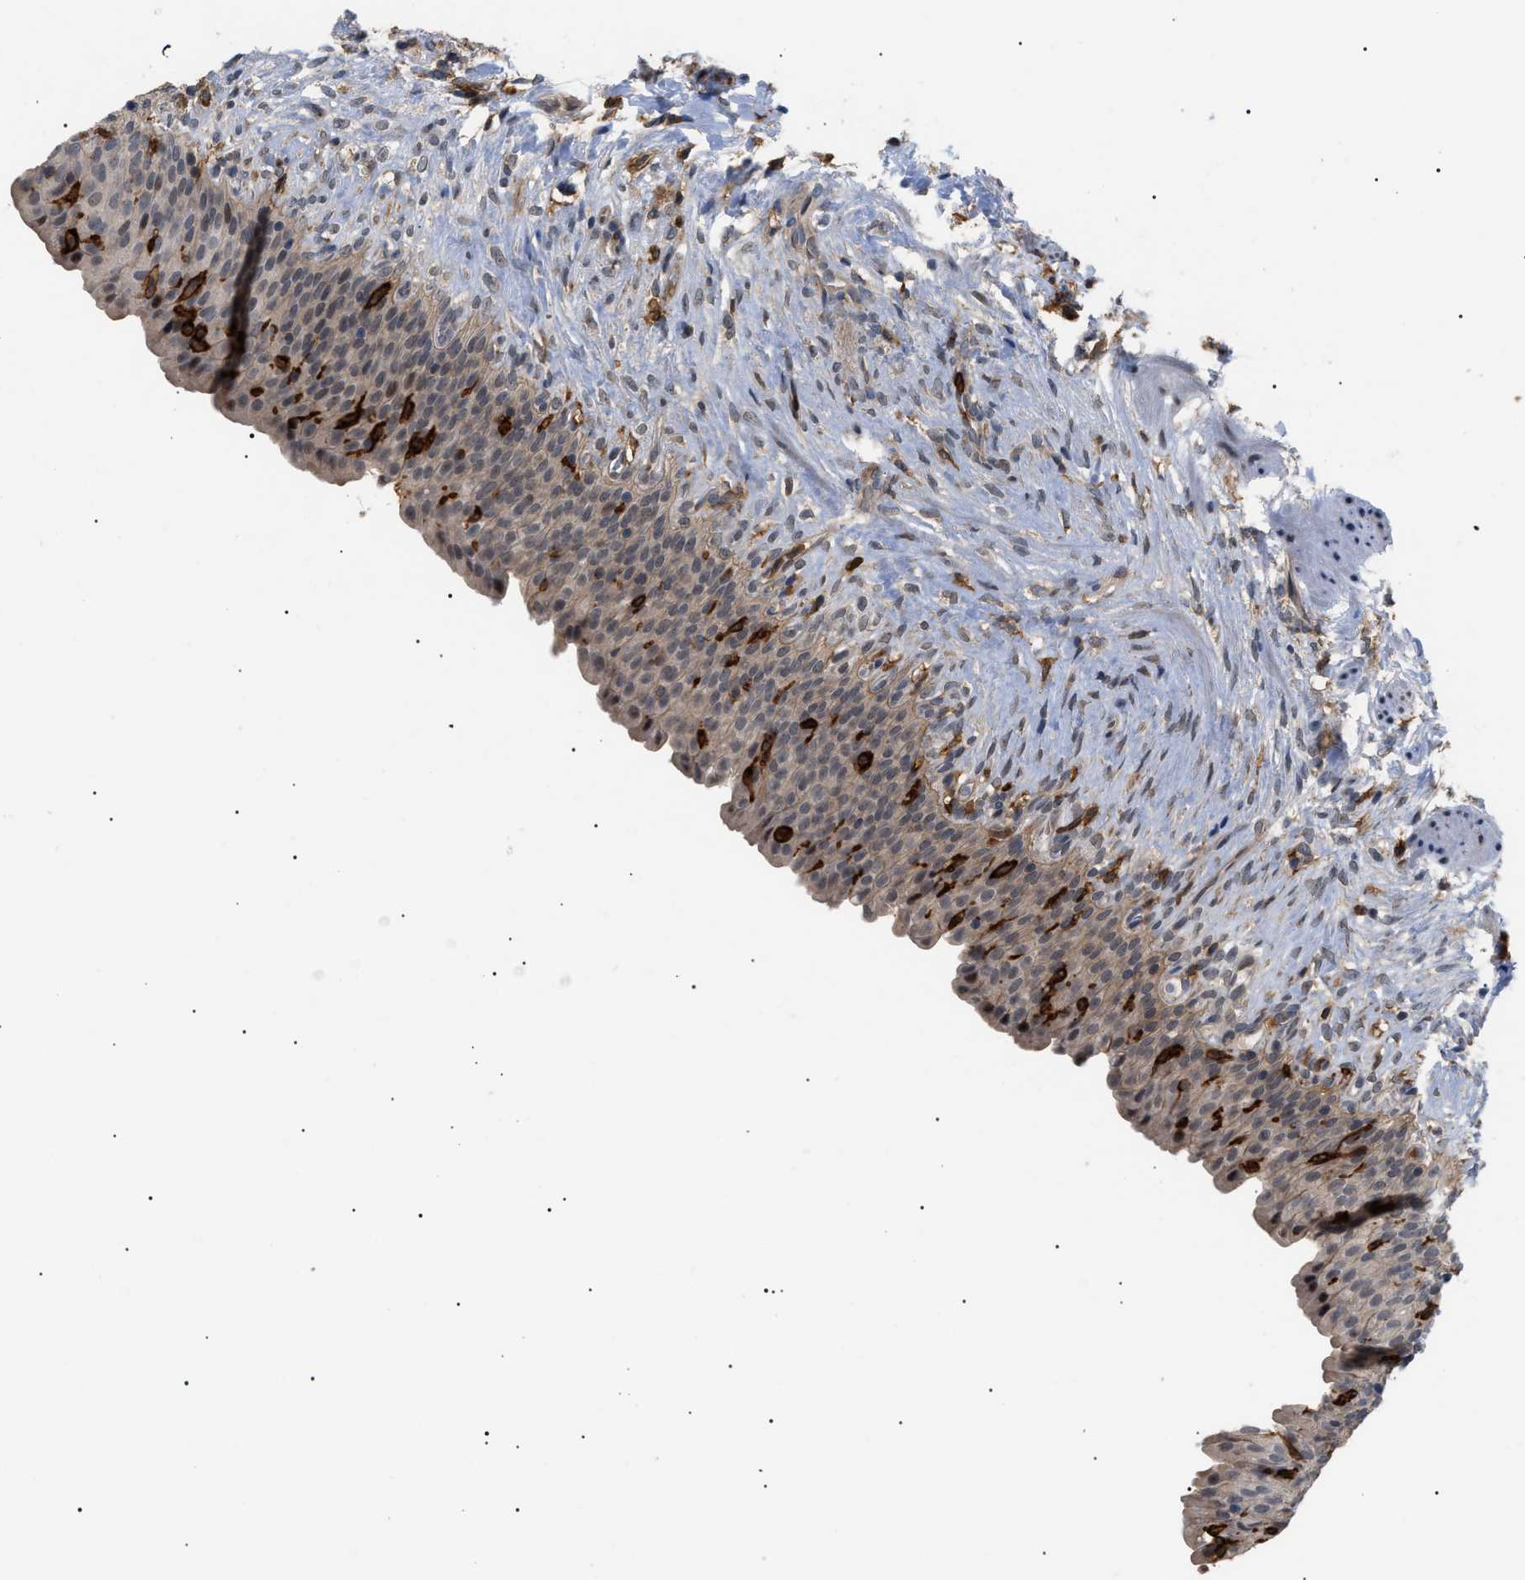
{"staining": {"intensity": "weak", "quantity": ">75%", "location": "cytoplasmic/membranous"}, "tissue": "urinary bladder", "cell_type": "Urothelial cells", "image_type": "normal", "snomed": [{"axis": "morphology", "description": "Normal tissue, NOS"}, {"axis": "topography", "description": "Urinary bladder"}], "caption": "Immunohistochemical staining of unremarkable human urinary bladder exhibits low levels of weak cytoplasmic/membranous positivity in approximately >75% of urothelial cells. Immunohistochemistry (ihc) stains the protein of interest in brown and the nuclei are stained blue.", "gene": "CD300A", "patient": {"sex": "female", "age": 79}}